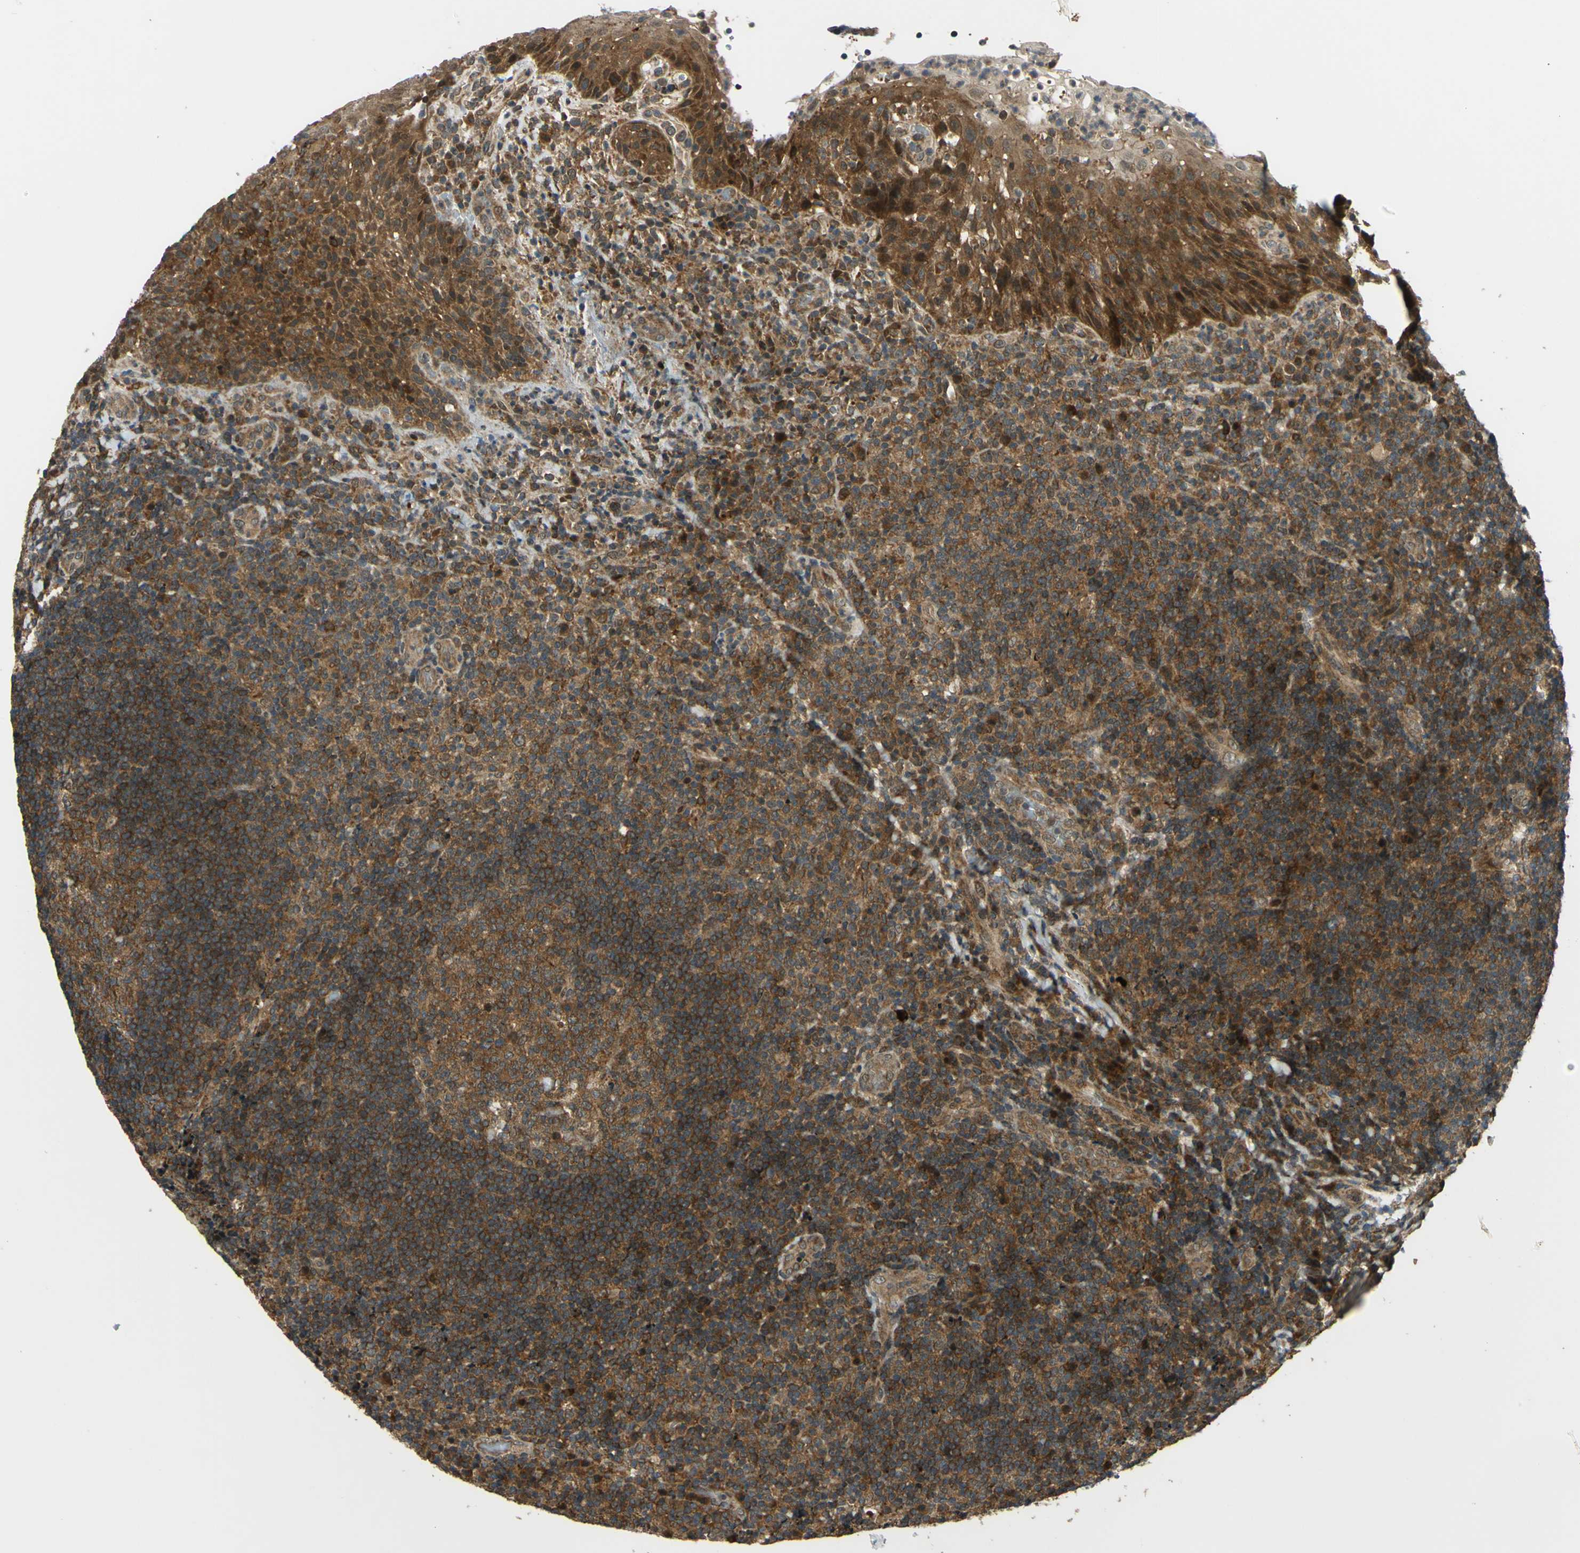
{"staining": {"intensity": "moderate", "quantity": ">75%", "location": "cytoplasmic/membranous"}, "tissue": "lymphoma", "cell_type": "Tumor cells", "image_type": "cancer", "snomed": [{"axis": "morphology", "description": "Malignant lymphoma, non-Hodgkin's type, High grade"}, {"axis": "topography", "description": "Tonsil"}], "caption": "High-grade malignant lymphoma, non-Hodgkin's type tissue shows moderate cytoplasmic/membranous expression in about >75% of tumor cells, visualized by immunohistochemistry.", "gene": "ABCC8", "patient": {"sex": "female", "age": 36}}